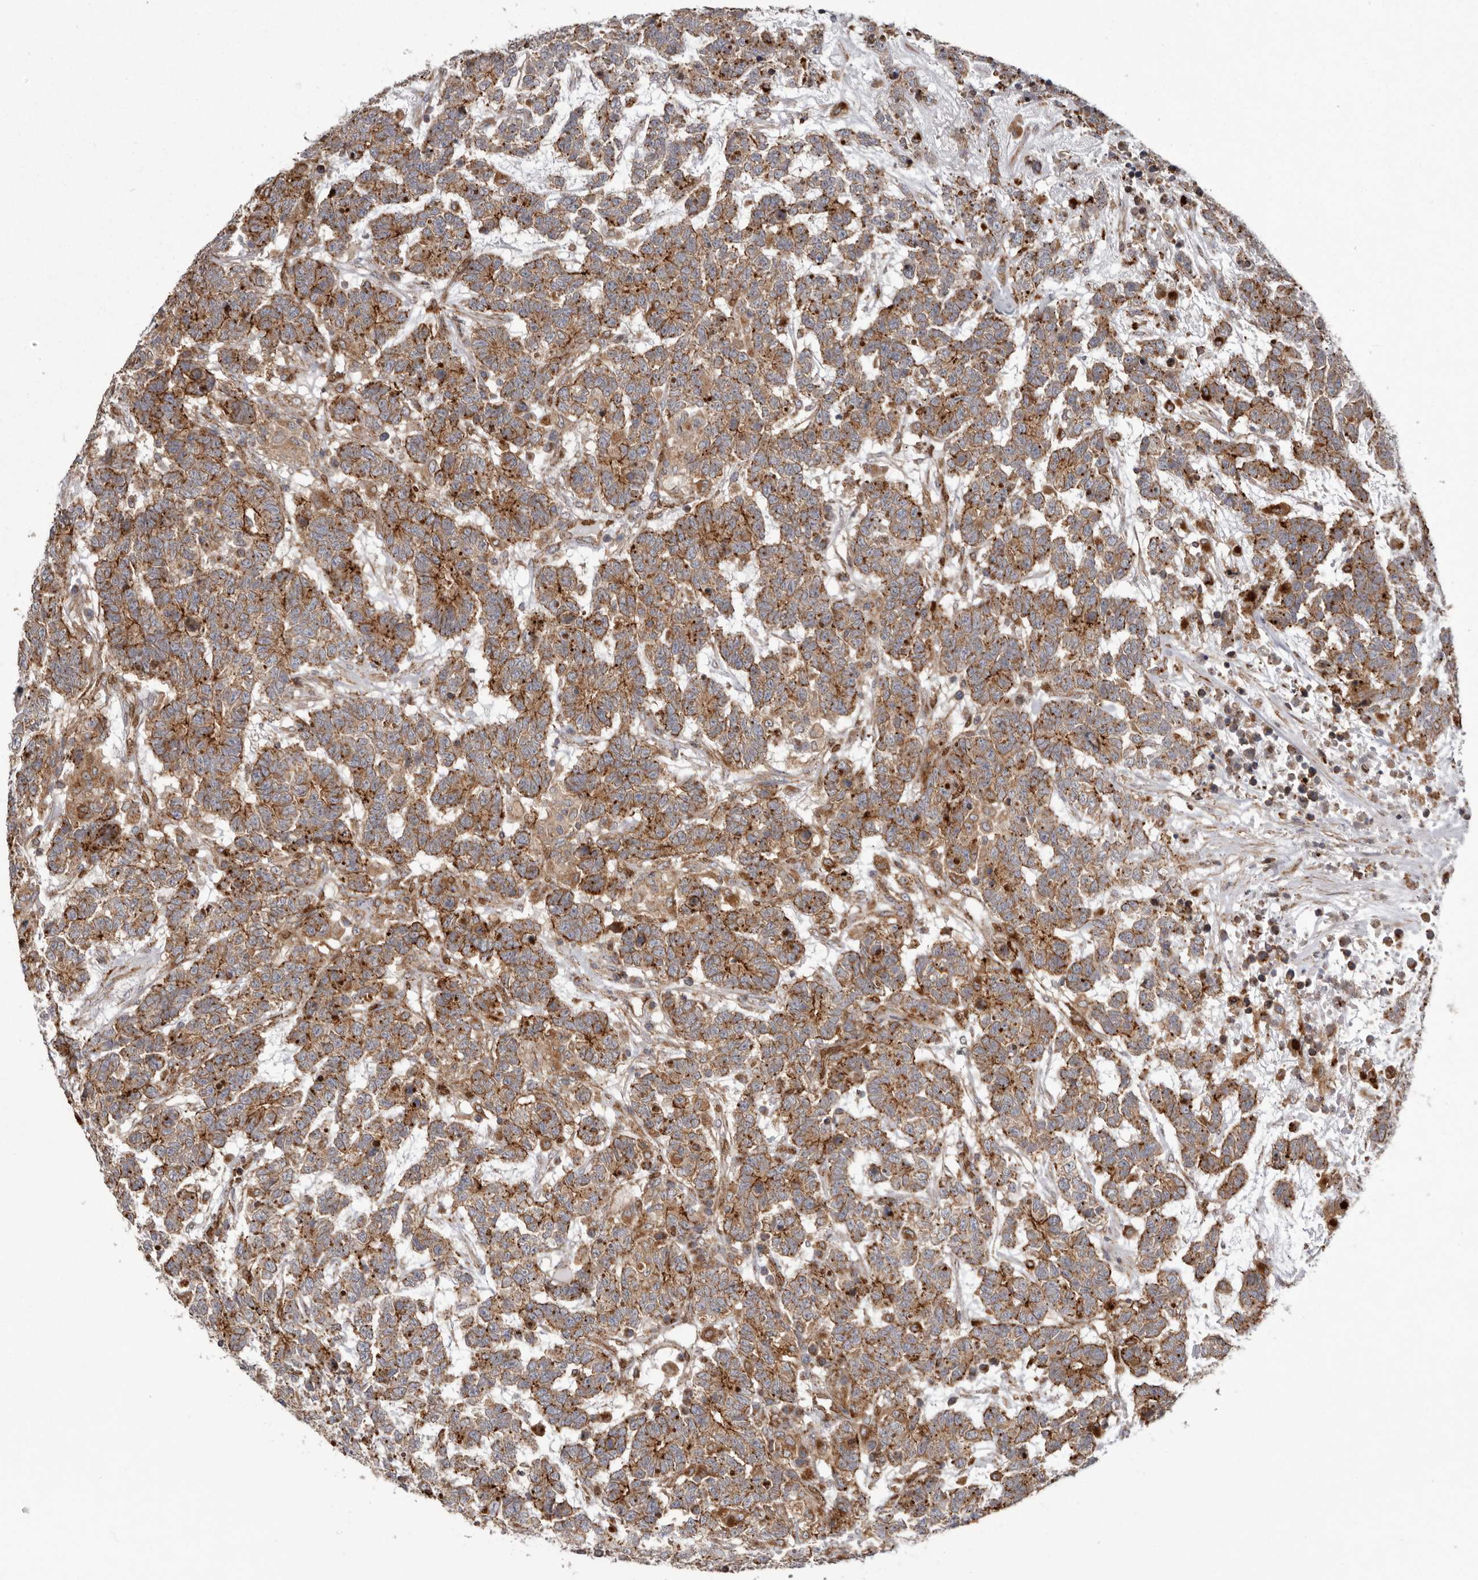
{"staining": {"intensity": "moderate", "quantity": ">75%", "location": "cytoplasmic/membranous"}, "tissue": "testis cancer", "cell_type": "Tumor cells", "image_type": "cancer", "snomed": [{"axis": "morphology", "description": "Carcinoma, Embryonal, NOS"}, {"axis": "topography", "description": "Testis"}], "caption": "The image demonstrates immunohistochemical staining of embryonal carcinoma (testis). There is moderate cytoplasmic/membranous expression is present in approximately >75% of tumor cells.", "gene": "NUP43", "patient": {"sex": "male", "age": 26}}